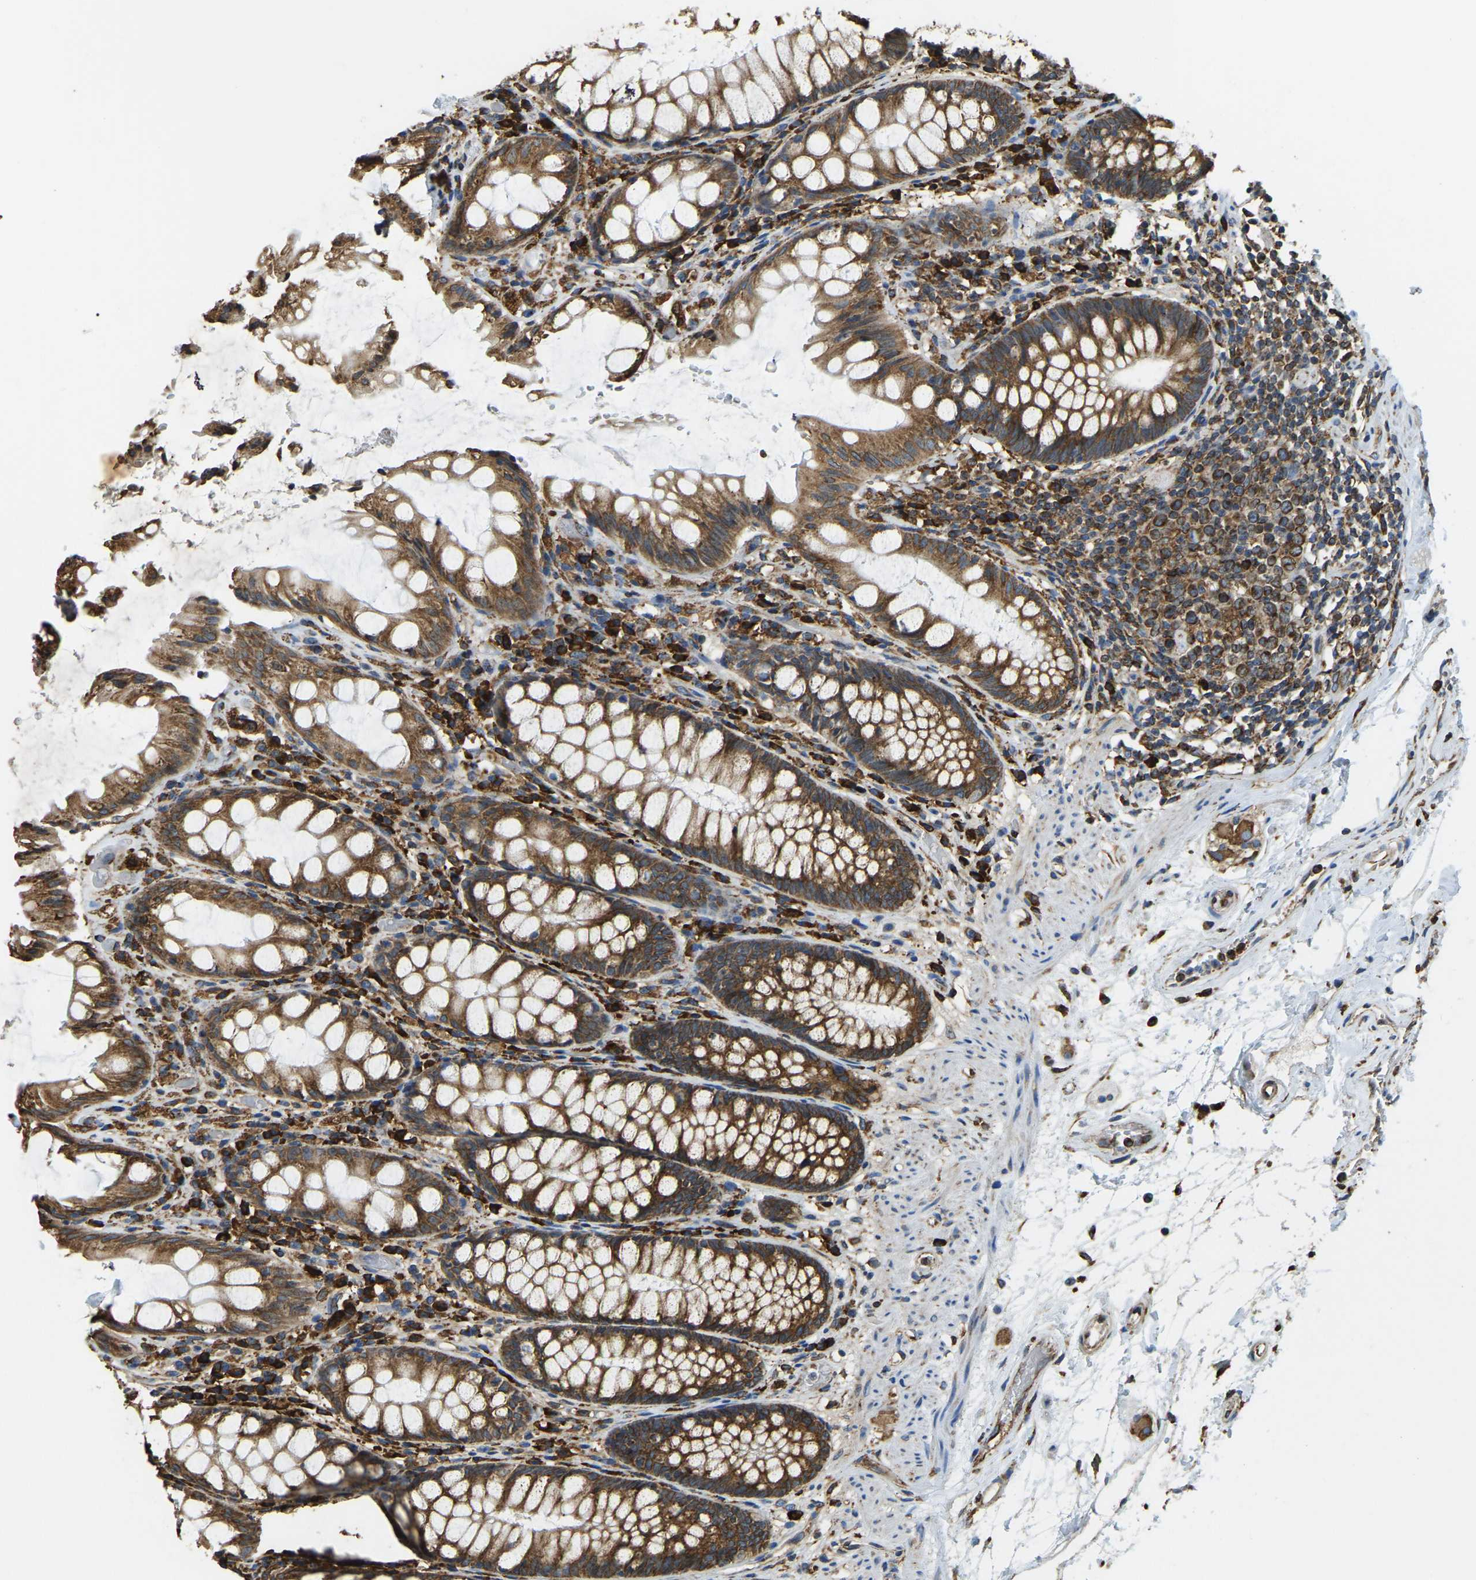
{"staining": {"intensity": "strong", "quantity": ">75%", "location": "cytoplasmic/membranous"}, "tissue": "rectum", "cell_type": "Glandular cells", "image_type": "normal", "snomed": [{"axis": "morphology", "description": "Normal tissue, NOS"}, {"axis": "topography", "description": "Rectum"}], "caption": "Immunohistochemistry (IHC) of normal human rectum reveals high levels of strong cytoplasmic/membranous positivity in approximately >75% of glandular cells.", "gene": "RNF115", "patient": {"sex": "male", "age": 64}}